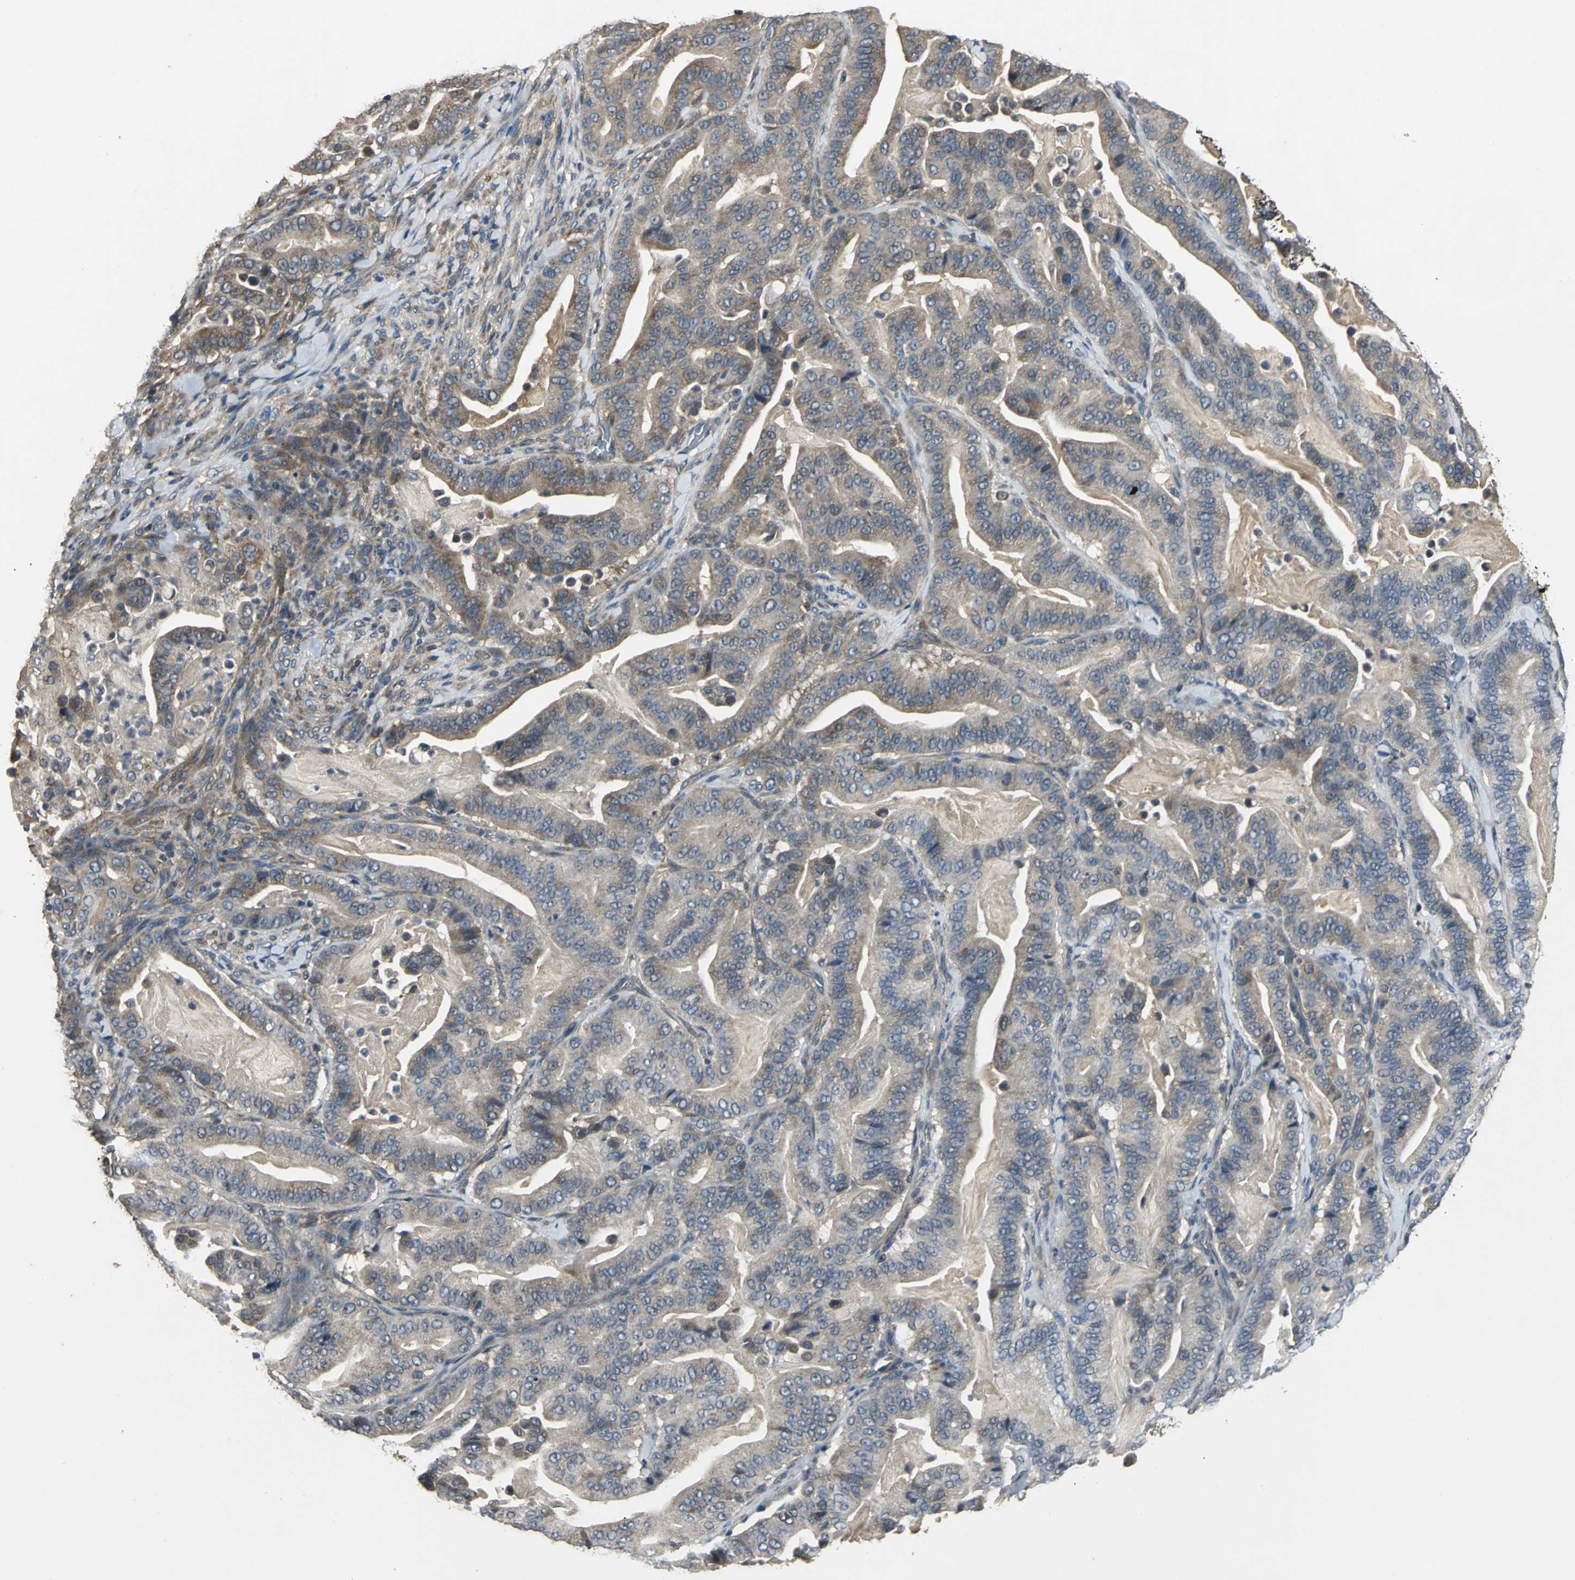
{"staining": {"intensity": "weak", "quantity": ">75%", "location": "cytoplasmic/membranous"}, "tissue": "pancreatic cancer", "cell_type": "Tumor cells", "image_type": "cancer", "snomed": [{"axis": "morphology", "description": "Adenocarcinoma, NOS"}, {"axis": "topography", "description": "Pancreas"}], "caption": "Protein expression analysis of human pancreatic cancer (adenocarcinoma) reveals weak cytoplasmic/membranous staining in approximately >75% of tumor cells.", "gene": "IRF3", "patient": {"sex": "male", "age": 63}}